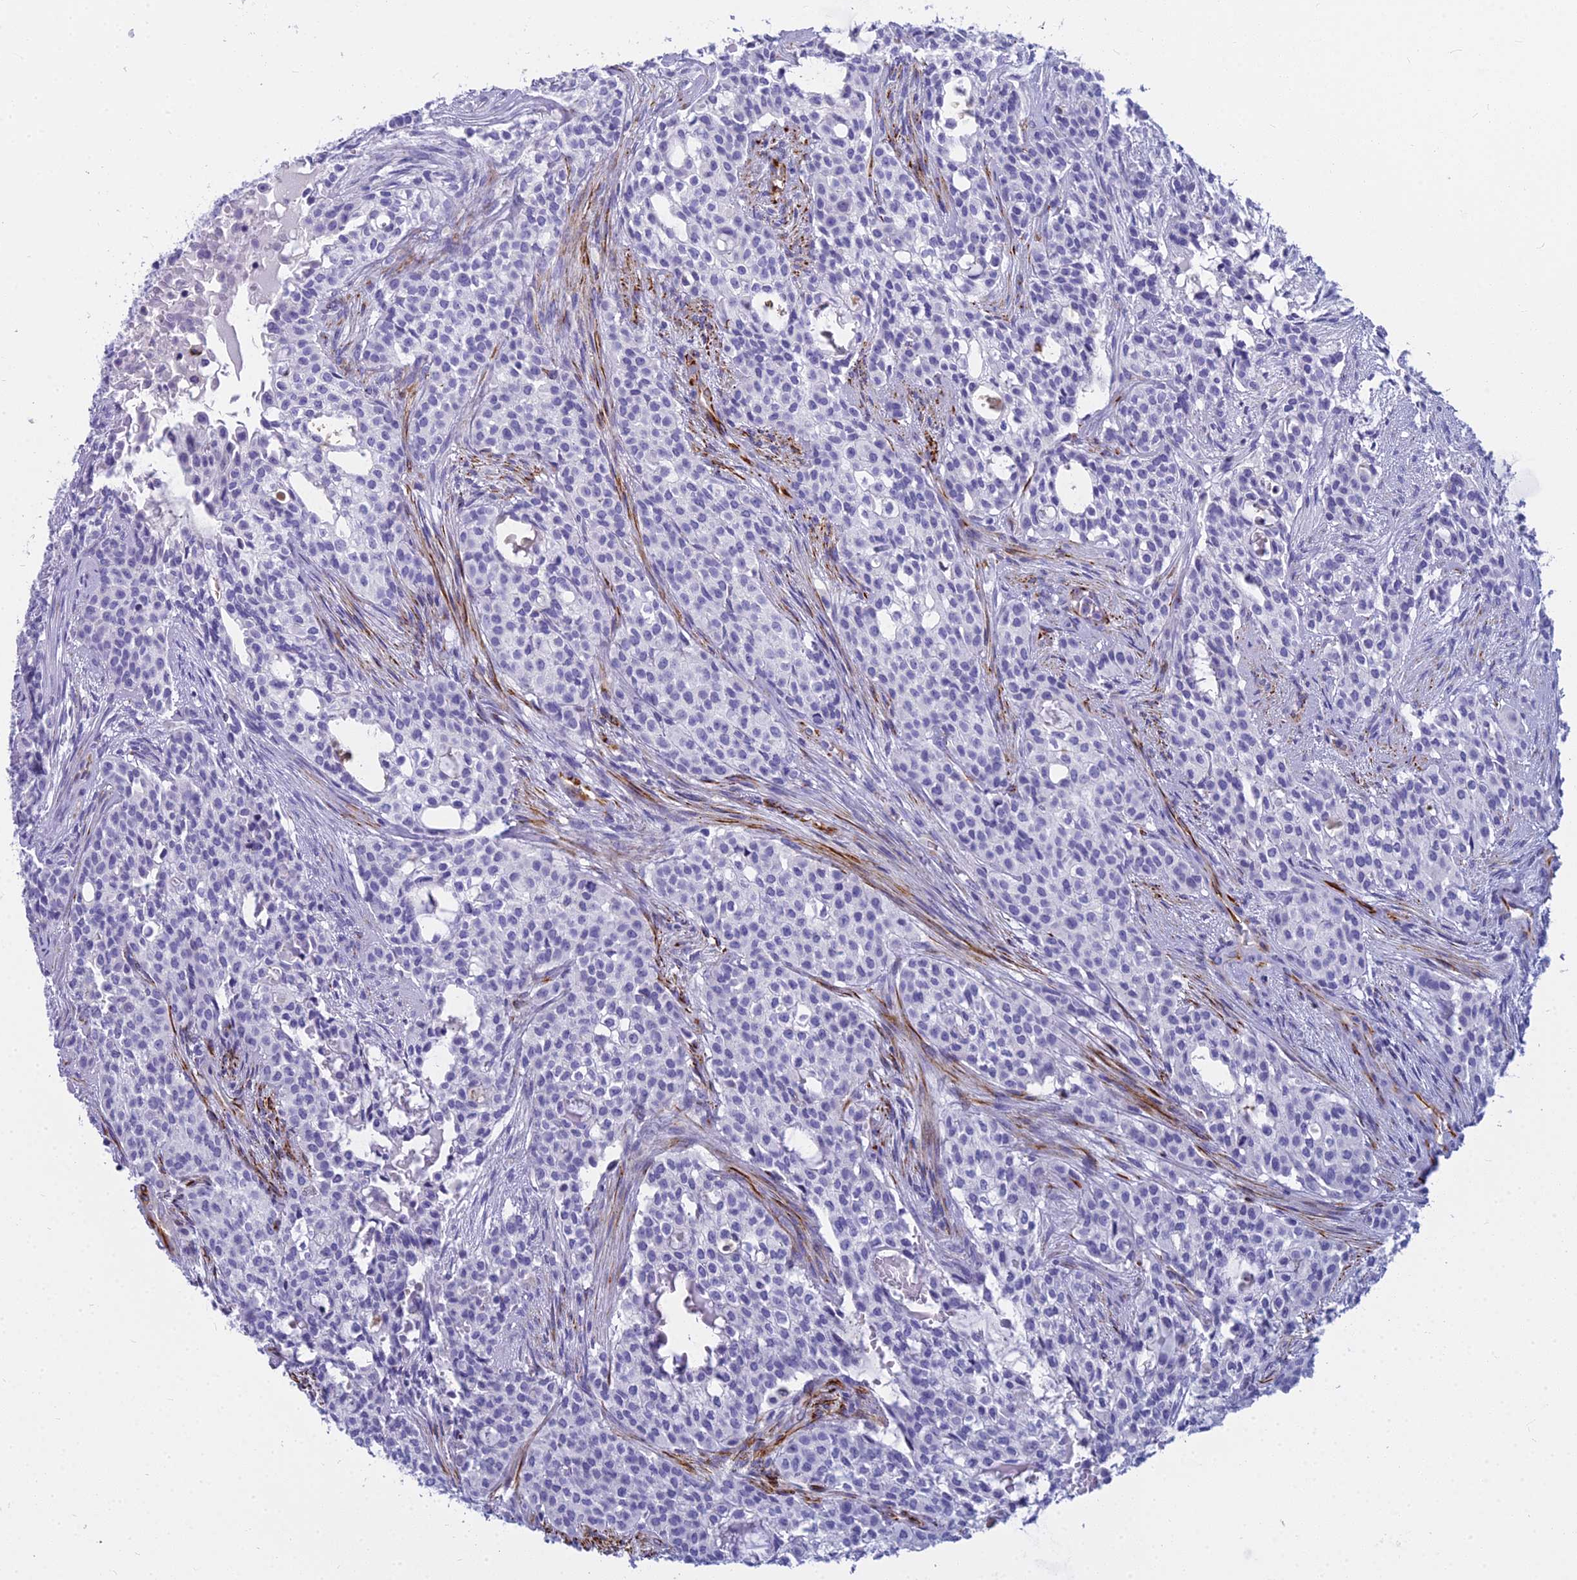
{"staining": {"intensity": "negative", "quantity": "none", "location": "none"}, "tissue": "head and neck cancer", "cell_type": "Tumor cells", "image_type": "cancer", "snomed": [{"axis": "morphology", "description": "Adenocarcinoma, NOS"}, {"axis": "topography", "description": "Head-Neck"}], "caption": "Protein analysis of head and neck cancer reveals no significant staining in tumor cells. (Stains: DAB IHC with hematoxylin counter stain, Microscopy: brightfield microscopy at high magnification).", "gene": "EVI2A", "patient": {"sex": "male", "age": 81}}